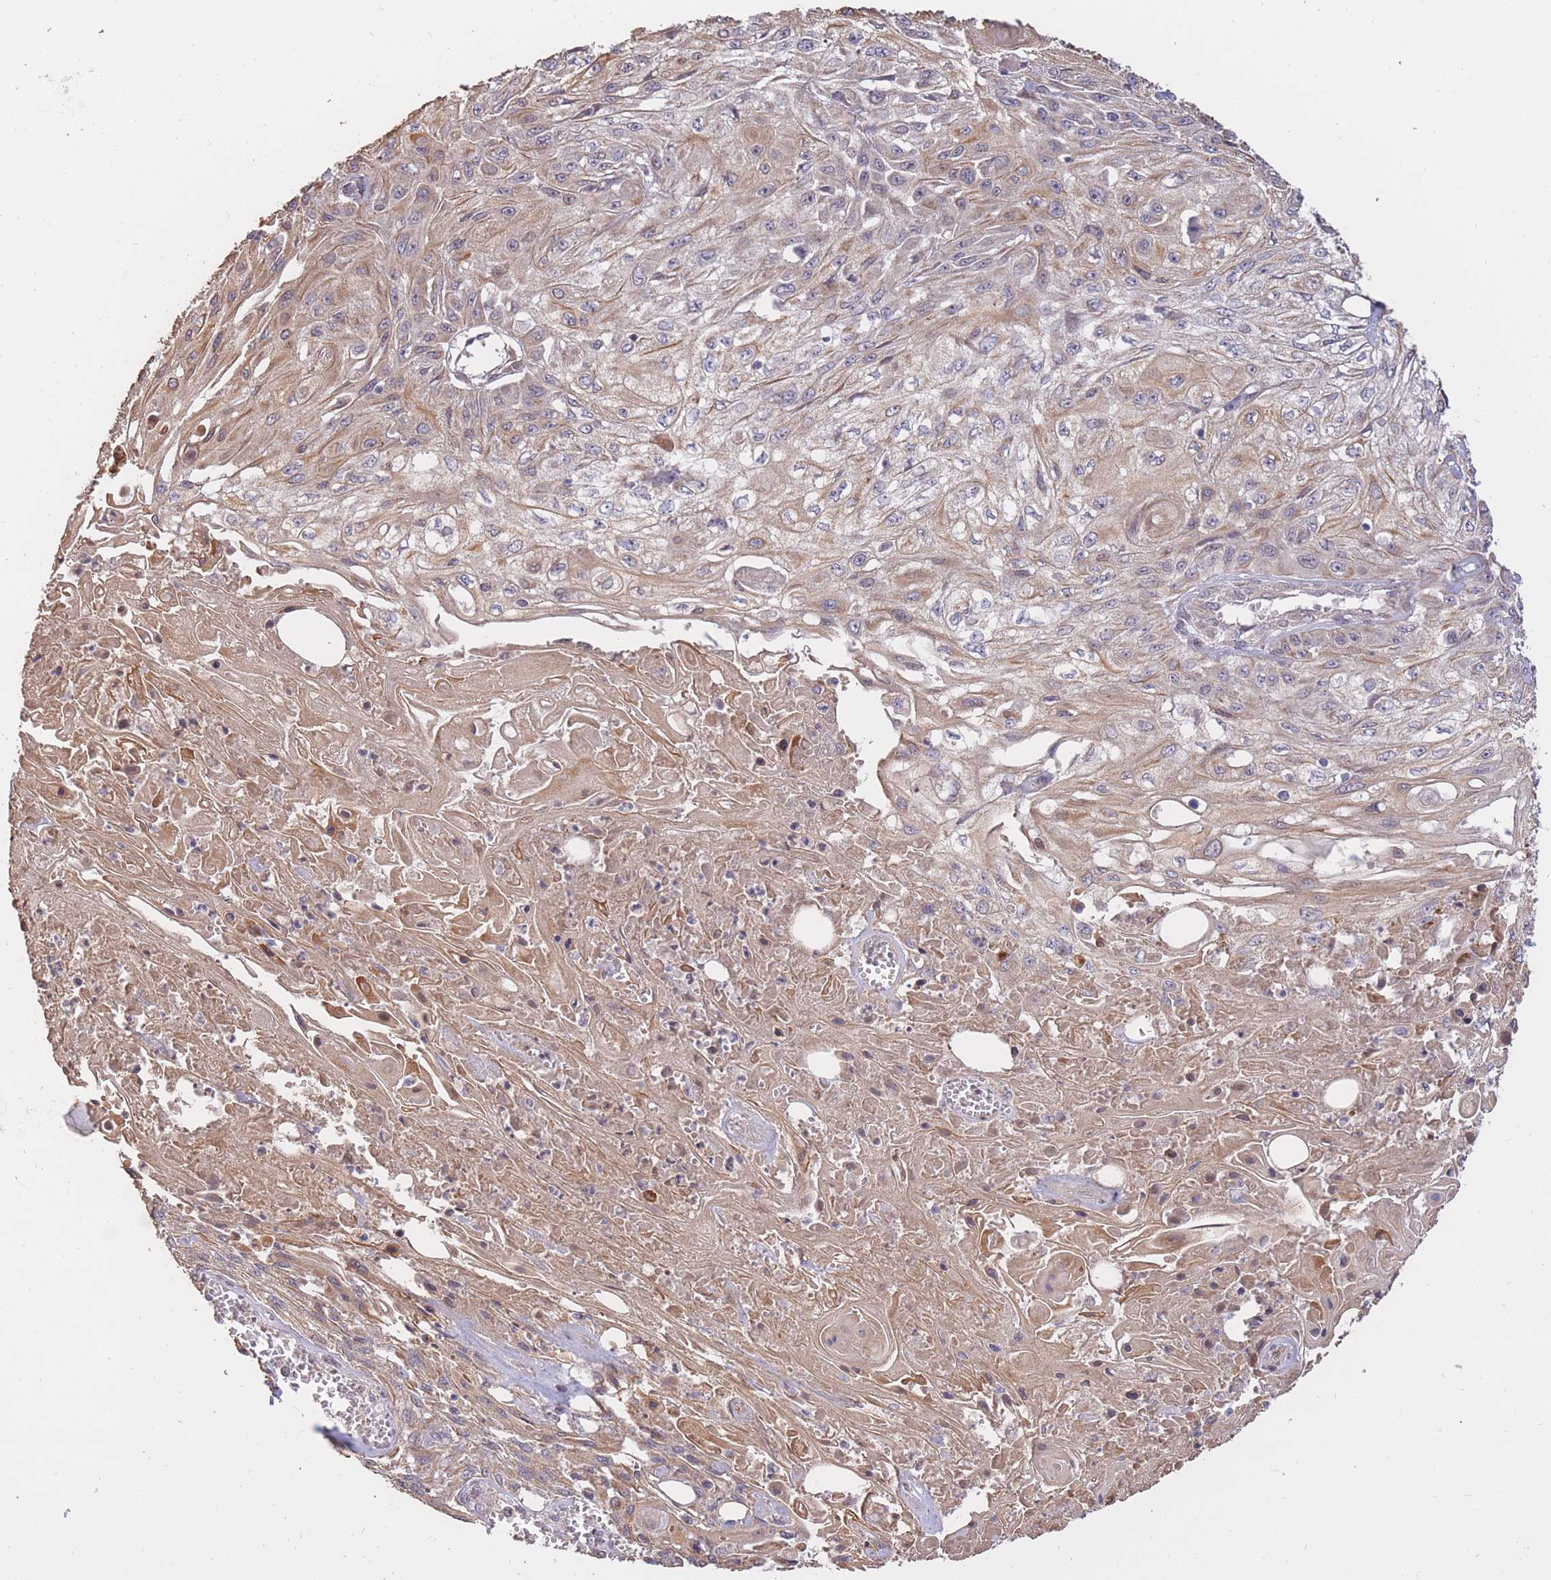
{"staining": {"intensity": "weak", "quantity": ">75%", "location": "cytoplasmic/membranous"}, "tissue": "skin cancer", "cell_type": "Tumor cells", "image_type": "cancer", "snomed": [{"axis": "morphology", "description": "Squamous cell carcinoma, NOS"}, {"axis": "morphology", "description": "Squamous cell carcinoma, metastatic, NOS"}, {"axis": "topography", "description": "Skin"}, {"axis": "topography", "description": "Lymph node"}], "caption": "About >75% of tumor cells in metastatic squamous cell carcinoma (skin) demonstrate weak cytoplasmic/membranous protein staining as visualized by brown immunohistochemical staining.", "gene": "RGS14", "patient": {"sex": "male", "age": 75}}